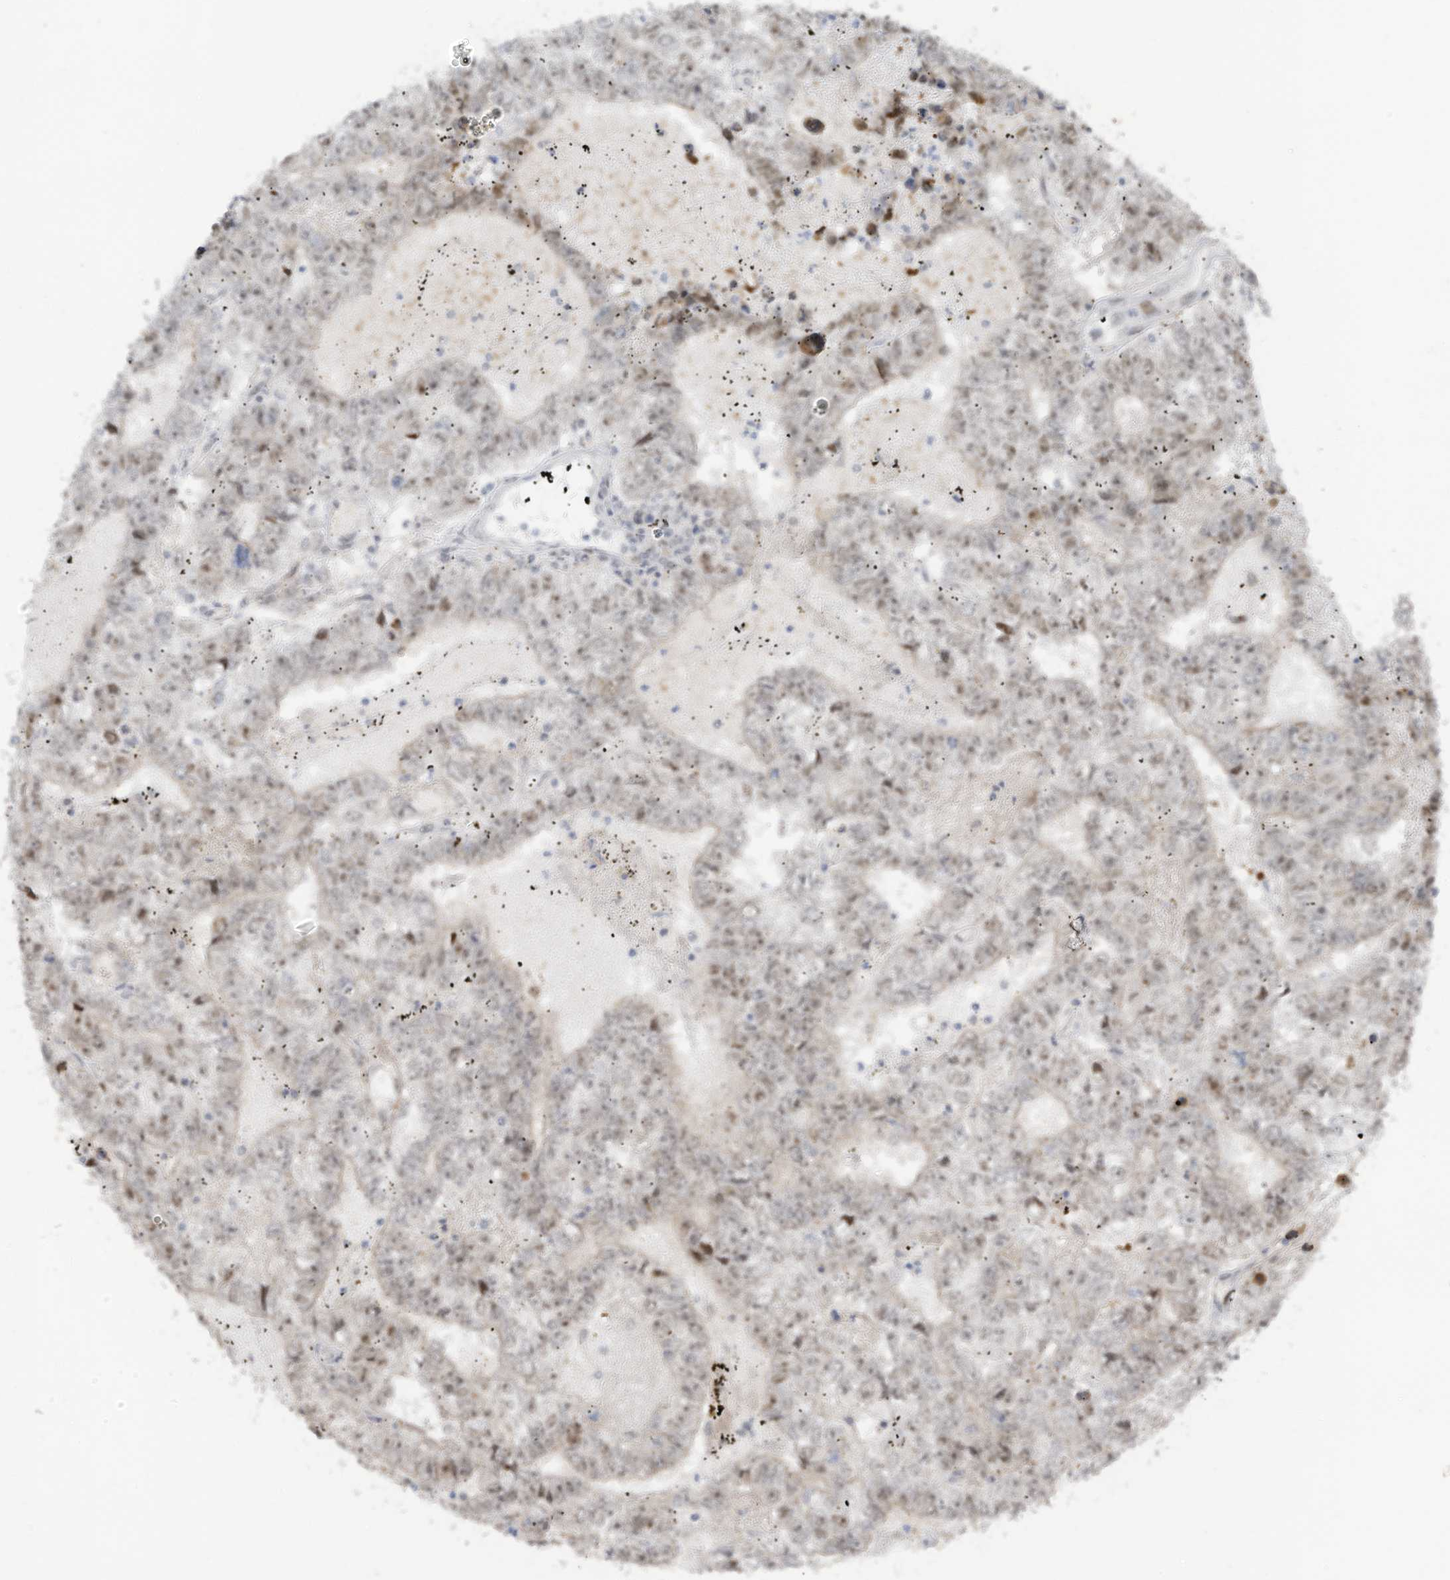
{"staining": {"intensity": "negative", "quantity": "none", "location": "none"}, "tissue": "testis cancer", "cell_type": "Tumor cells", "image_type": "cancer", "snomed": [{"axis": "morphology", "description": "Carcinoma, Embryonal, NOS"}, {"axis": "topography", "description": "Testis"}], "caption": "Tumor cells show no significant protein positivity in testis cancer (embryonal carcinoma).", "gene": "ZCWPW2", "patient": {"sex": "male", "age": 25}}